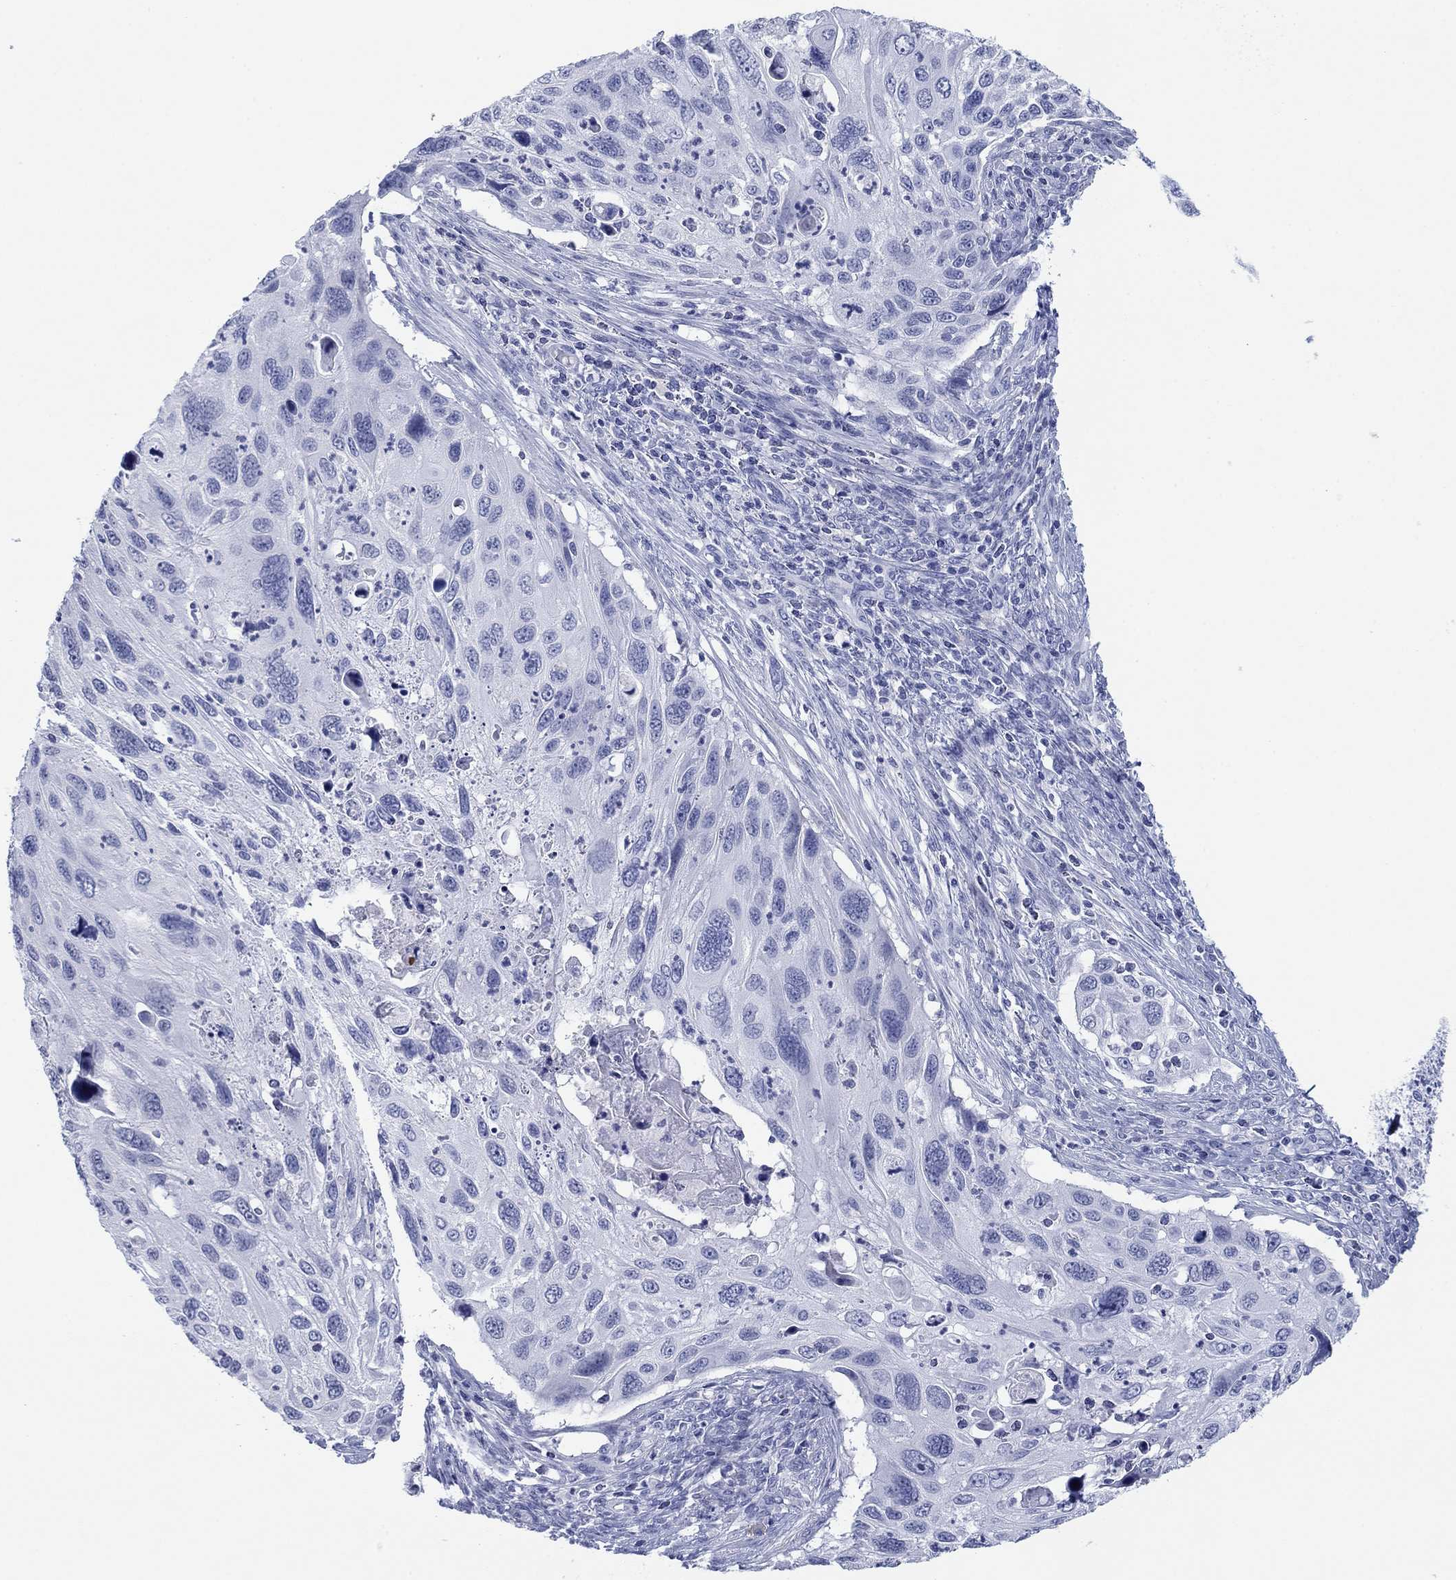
{"staining": {"intensity": "negative", "quantity": "none", "location": "none"}, "tissue": "cervical cancer", "cell_type": "Tumor cells", "image_type": "cancer", "snomed": [{"axis": "morphology", "description": "Squamous cell carcinoma, NOS"}, {"axis": "topography", "description": "Cervix"}], "caption": "Immunohistochemistry of human cervical cancer demonstrates no staining in tumor cells. Brightfield microscopy of immunohistochemistry (IHC) stained with DAB (3,3'-diaminobenzidine) (brown) and hematoxylin (blue), captured at high magnification.", "gene": "PDYN", "patient": {"sex": "female", "age": 70}}